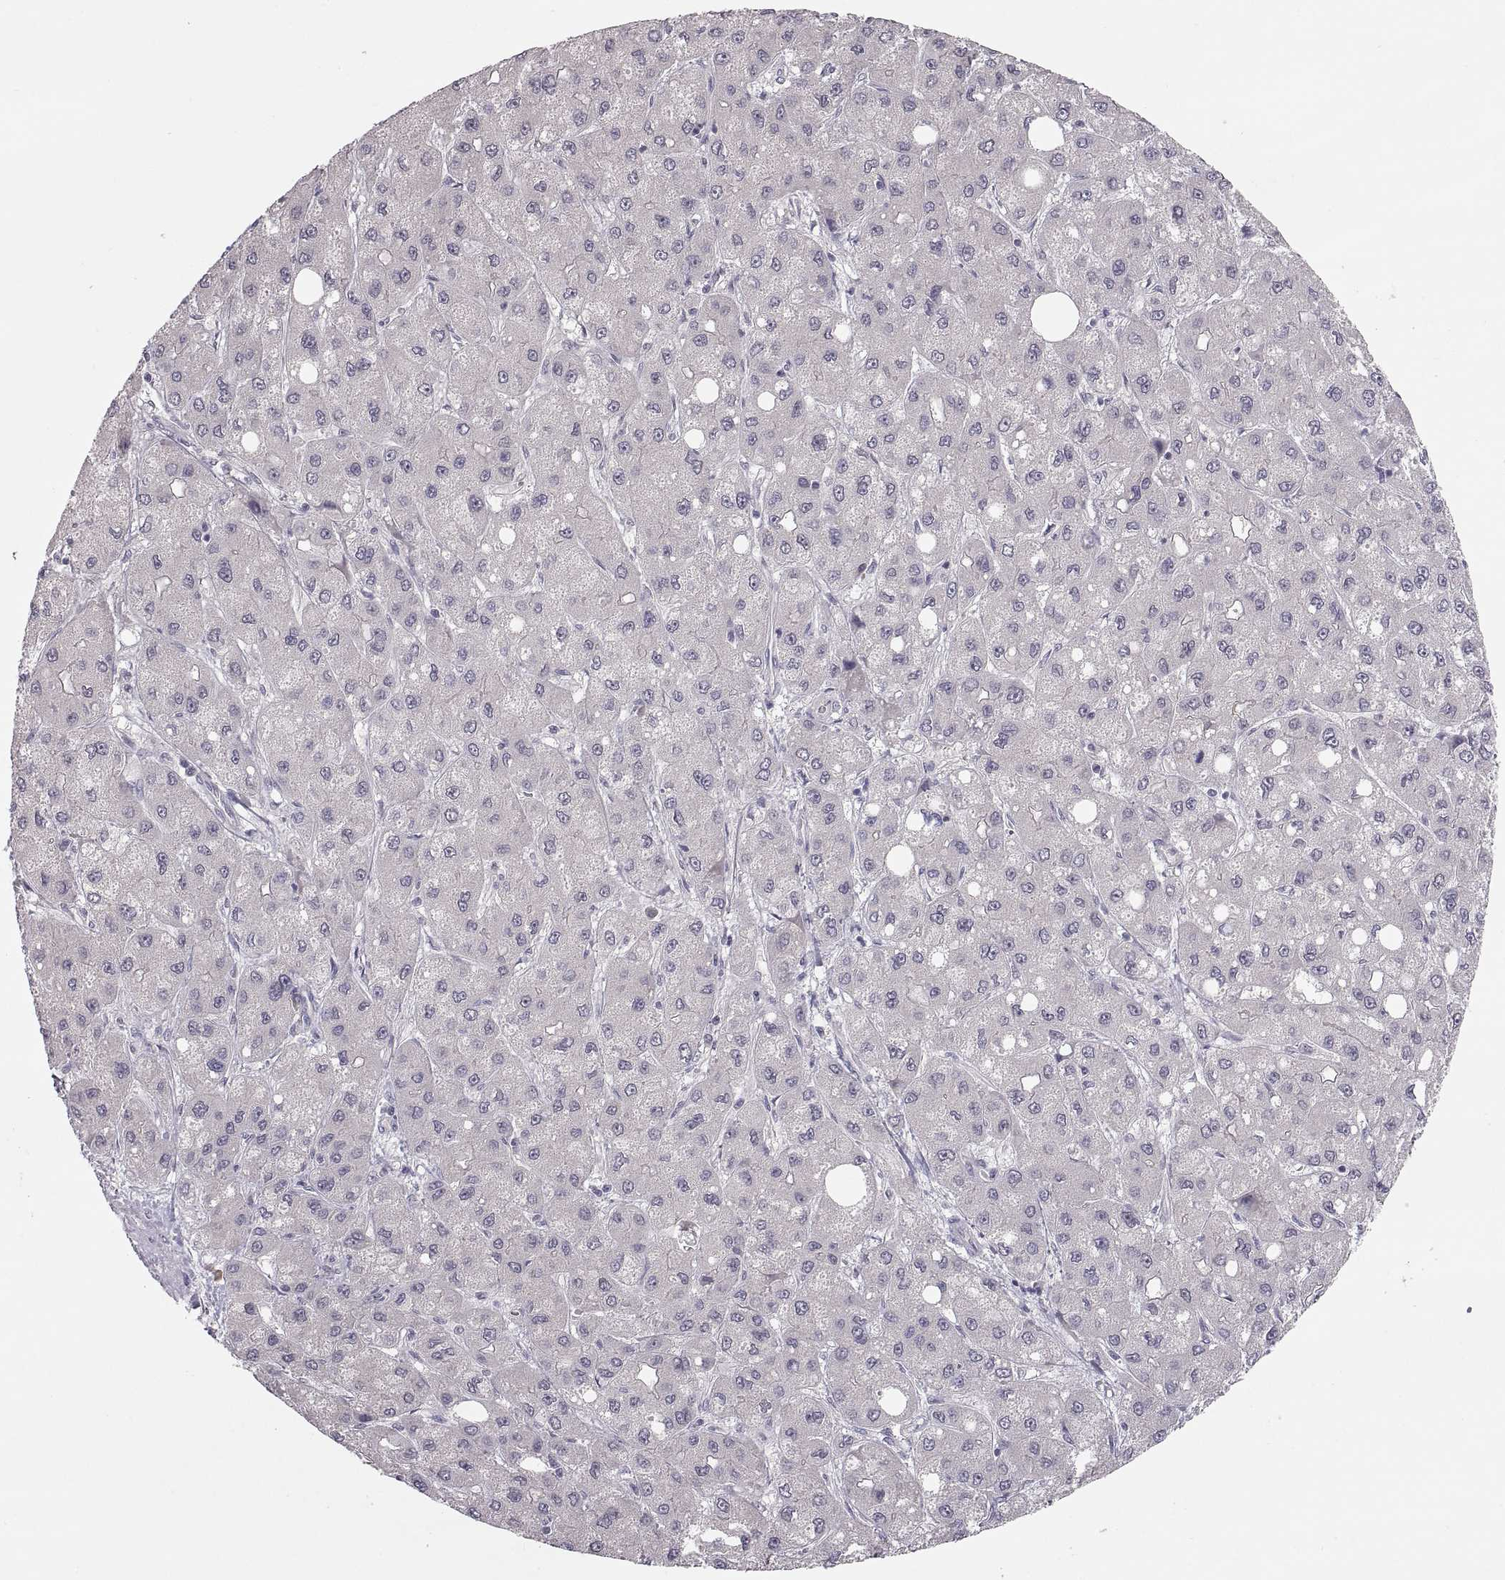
{"staining": {"intensity": "negative", "quantity": "none", "location": "none"}, "tissue": "liver cancer", "cell_type": "Tumor cells", "image_type": "cancer", "snomed": [{"axis": "morphology", "description": "Carcinoma, Hepatocellular, NOS"}, {"axis": "topography", "description": "Liver"}], "caption": "DAB (3,3'-diaminobenzidine) immunohistochemical staining of hepatocellular carcinoma (liver) reveals no significant positivity in tumor cells.", "gene": "PAX2", "patient": {"sex": "male", "age": 73}}